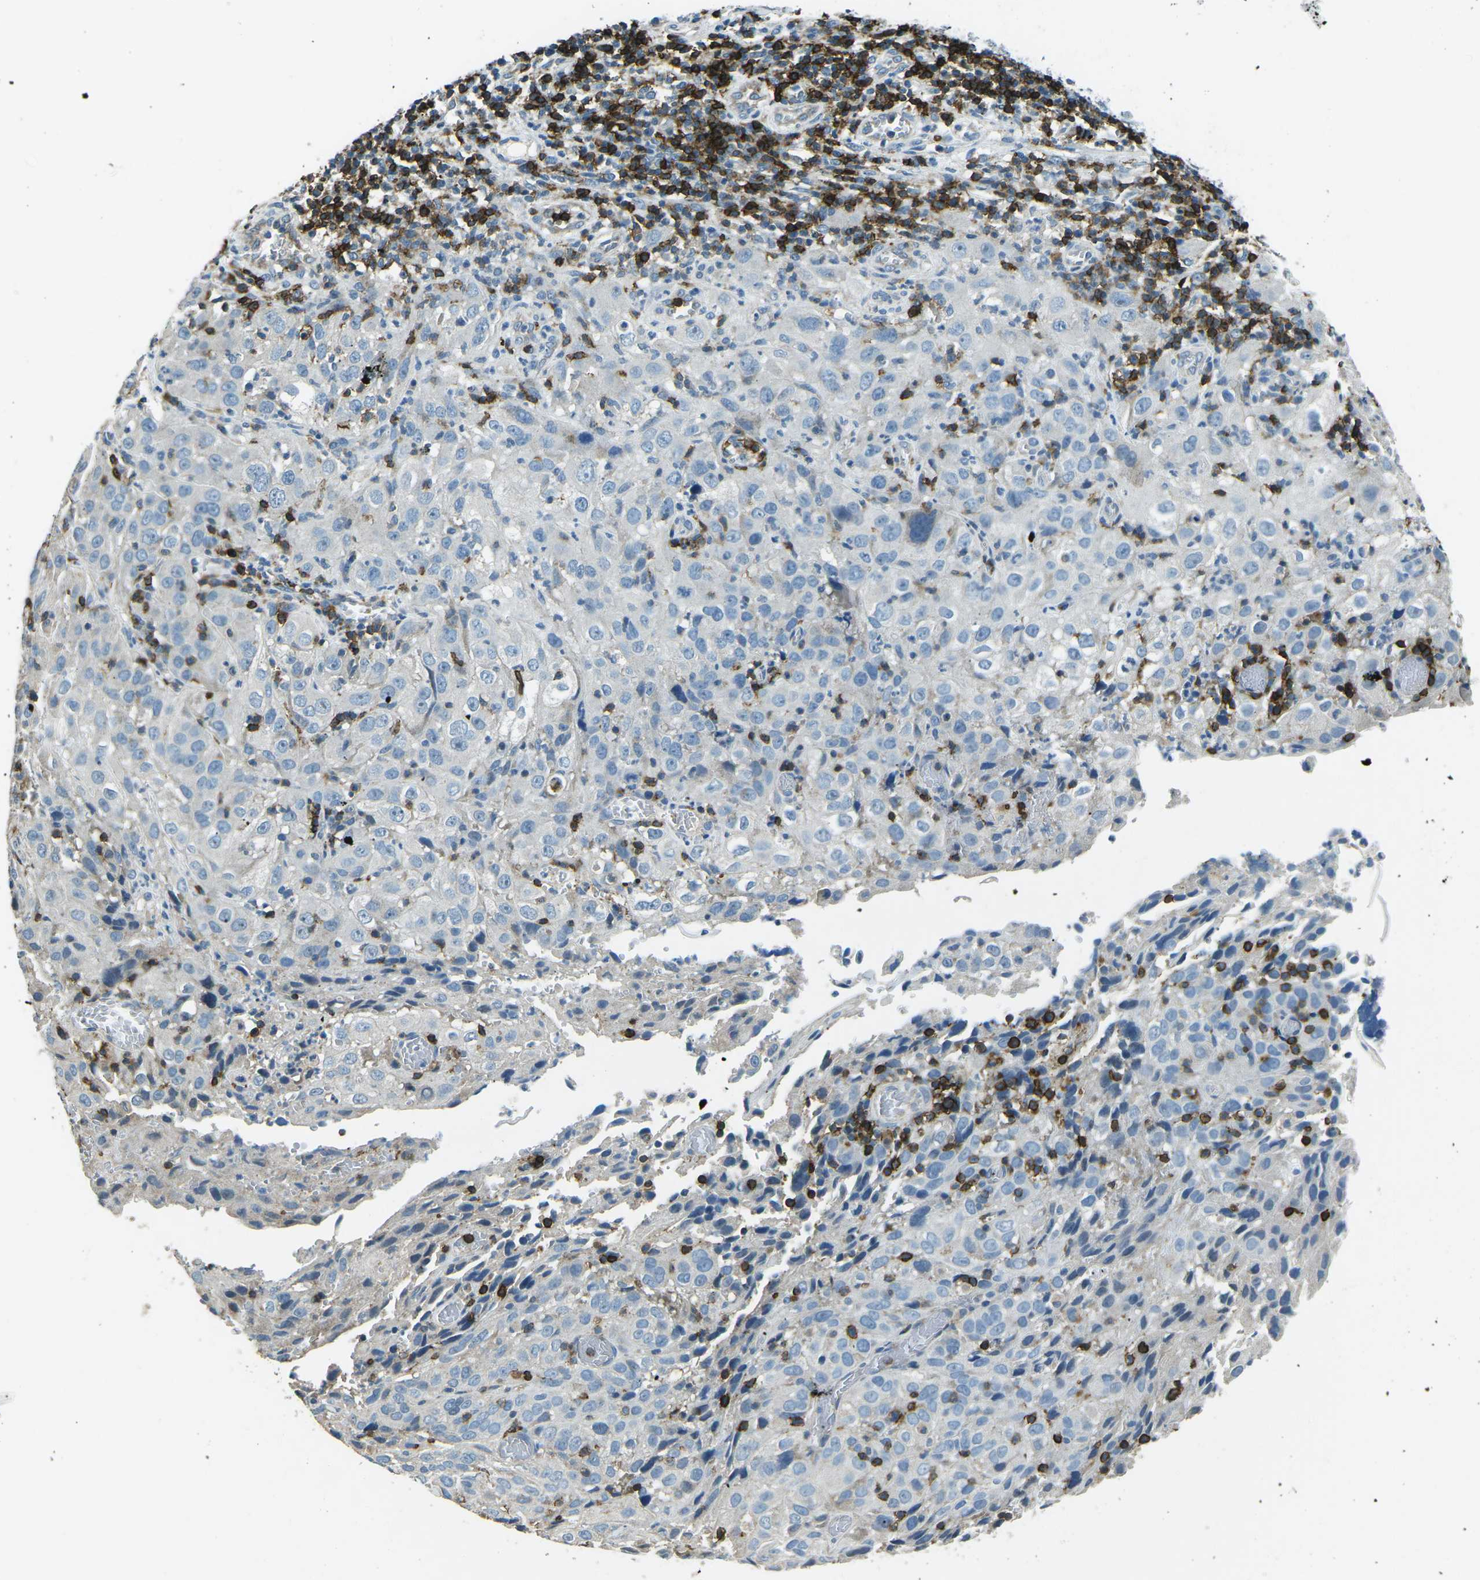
{"staining": {"intensity": "negative", "quantity": "none", "location": "none"}, "tissue": "cervical cancer", "cell_type": "Tumor cells", "image_type": "cancer", "snomed": [{"axis": "morphology", "description": "Squamous cell carcinoma, NOS"}, {"axis": "topography", "description": "Cervix"}], "caption": "This is a histopathology image of immunohistochemistry staining of cervical cancer, which shows no staining in tumor cells.", "gene": "CD6", "patient": {"sex": "female", "age": 32}}